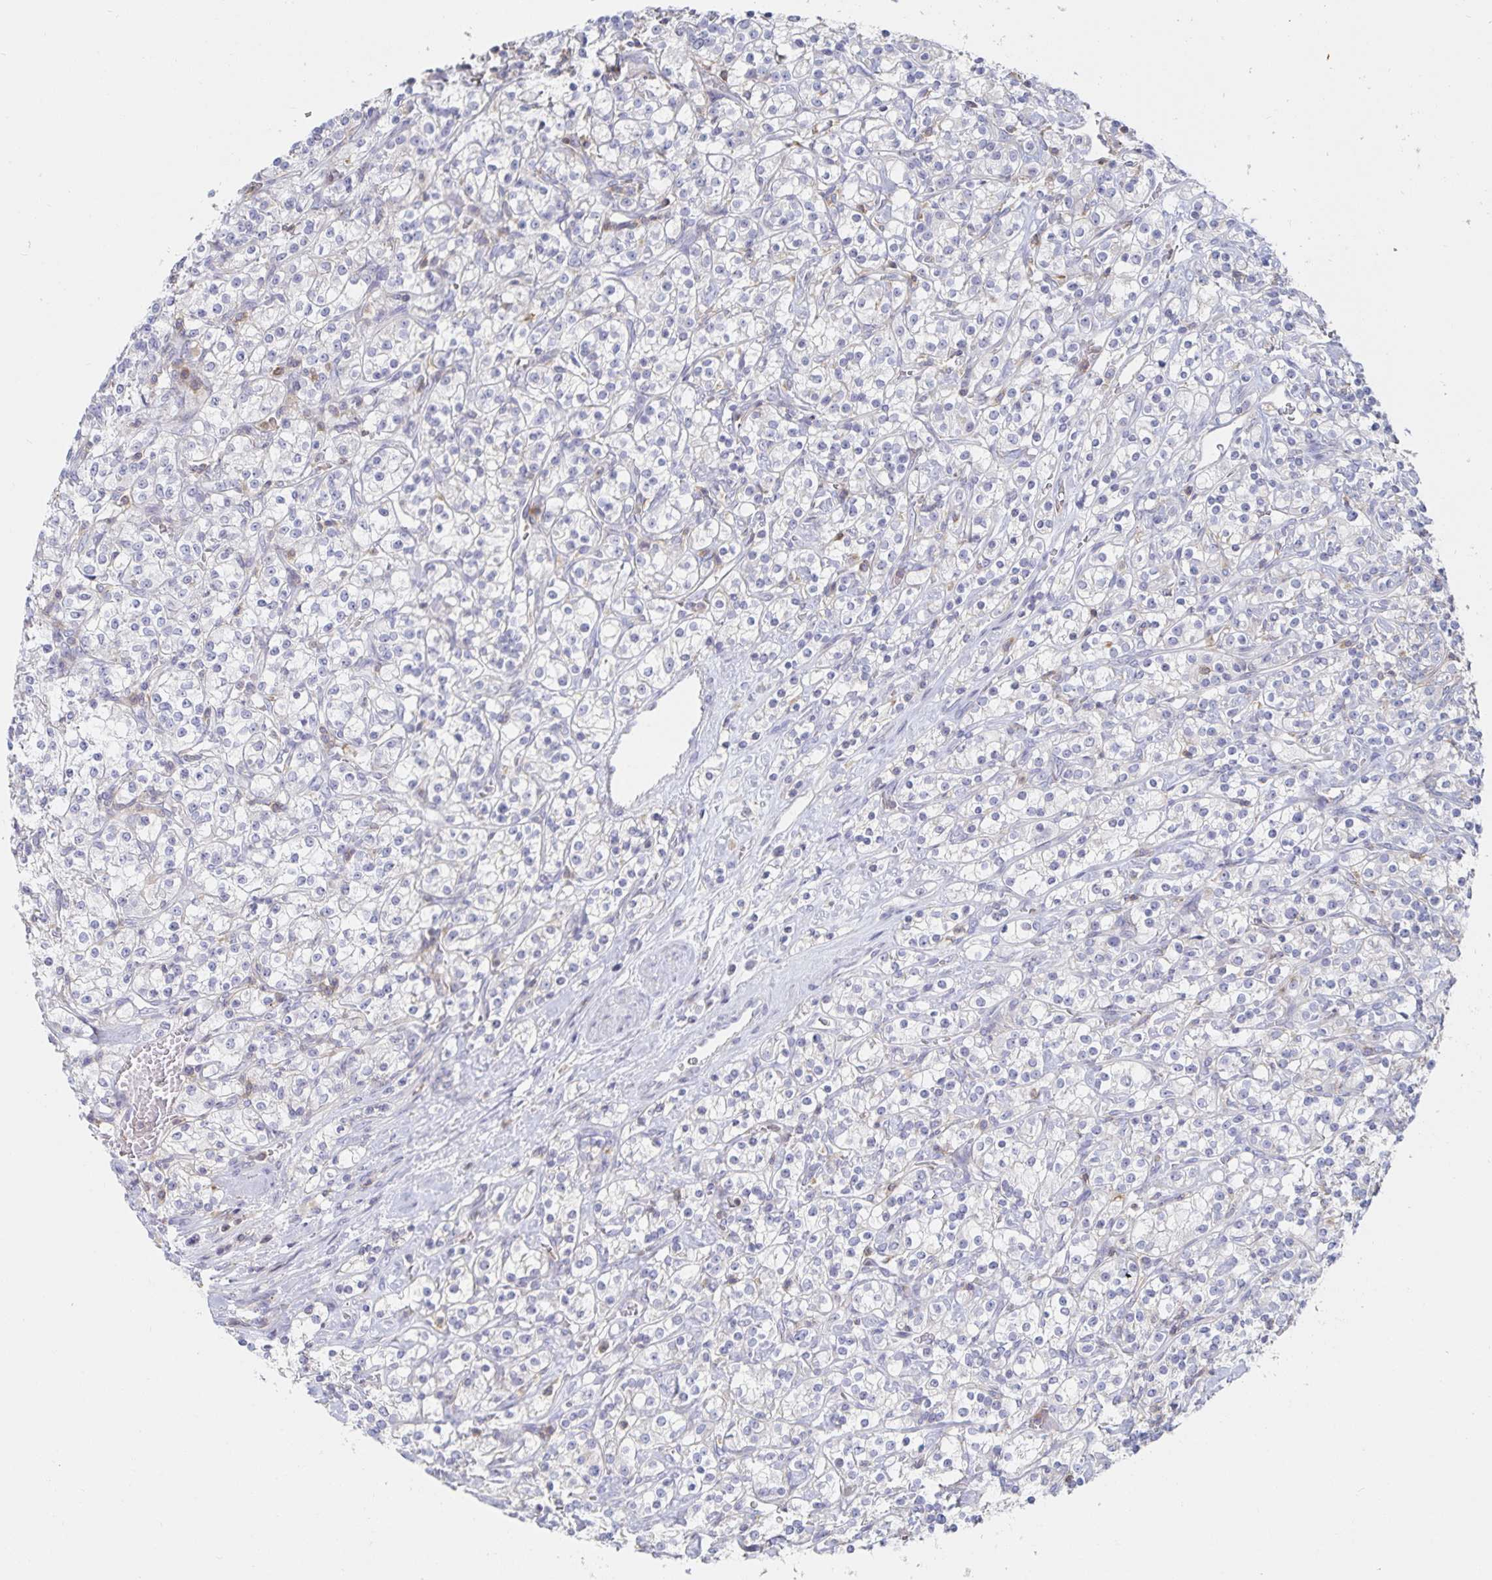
{"staining": {"intensity": "negative", "quantity": "none", "location": "none"}, "tissue": "renal cancer", "cell_type": "Tumor cells", "image_type": "cancer", "snomed": [{"axis": "morphology", "description": "Adenocarcinoma, NOS"}, {"axis": "topography", "description": "Kidney"}], "caption": "This photomicrograph is of renal cancer (adenocarcinoma) stained with IHC to label a protein in brown with the nuclei are counter-stained blue. There is no expression in tumor cells.", "gene": "PIK3CD", "patient": {"sex": "male", "age": 77}}